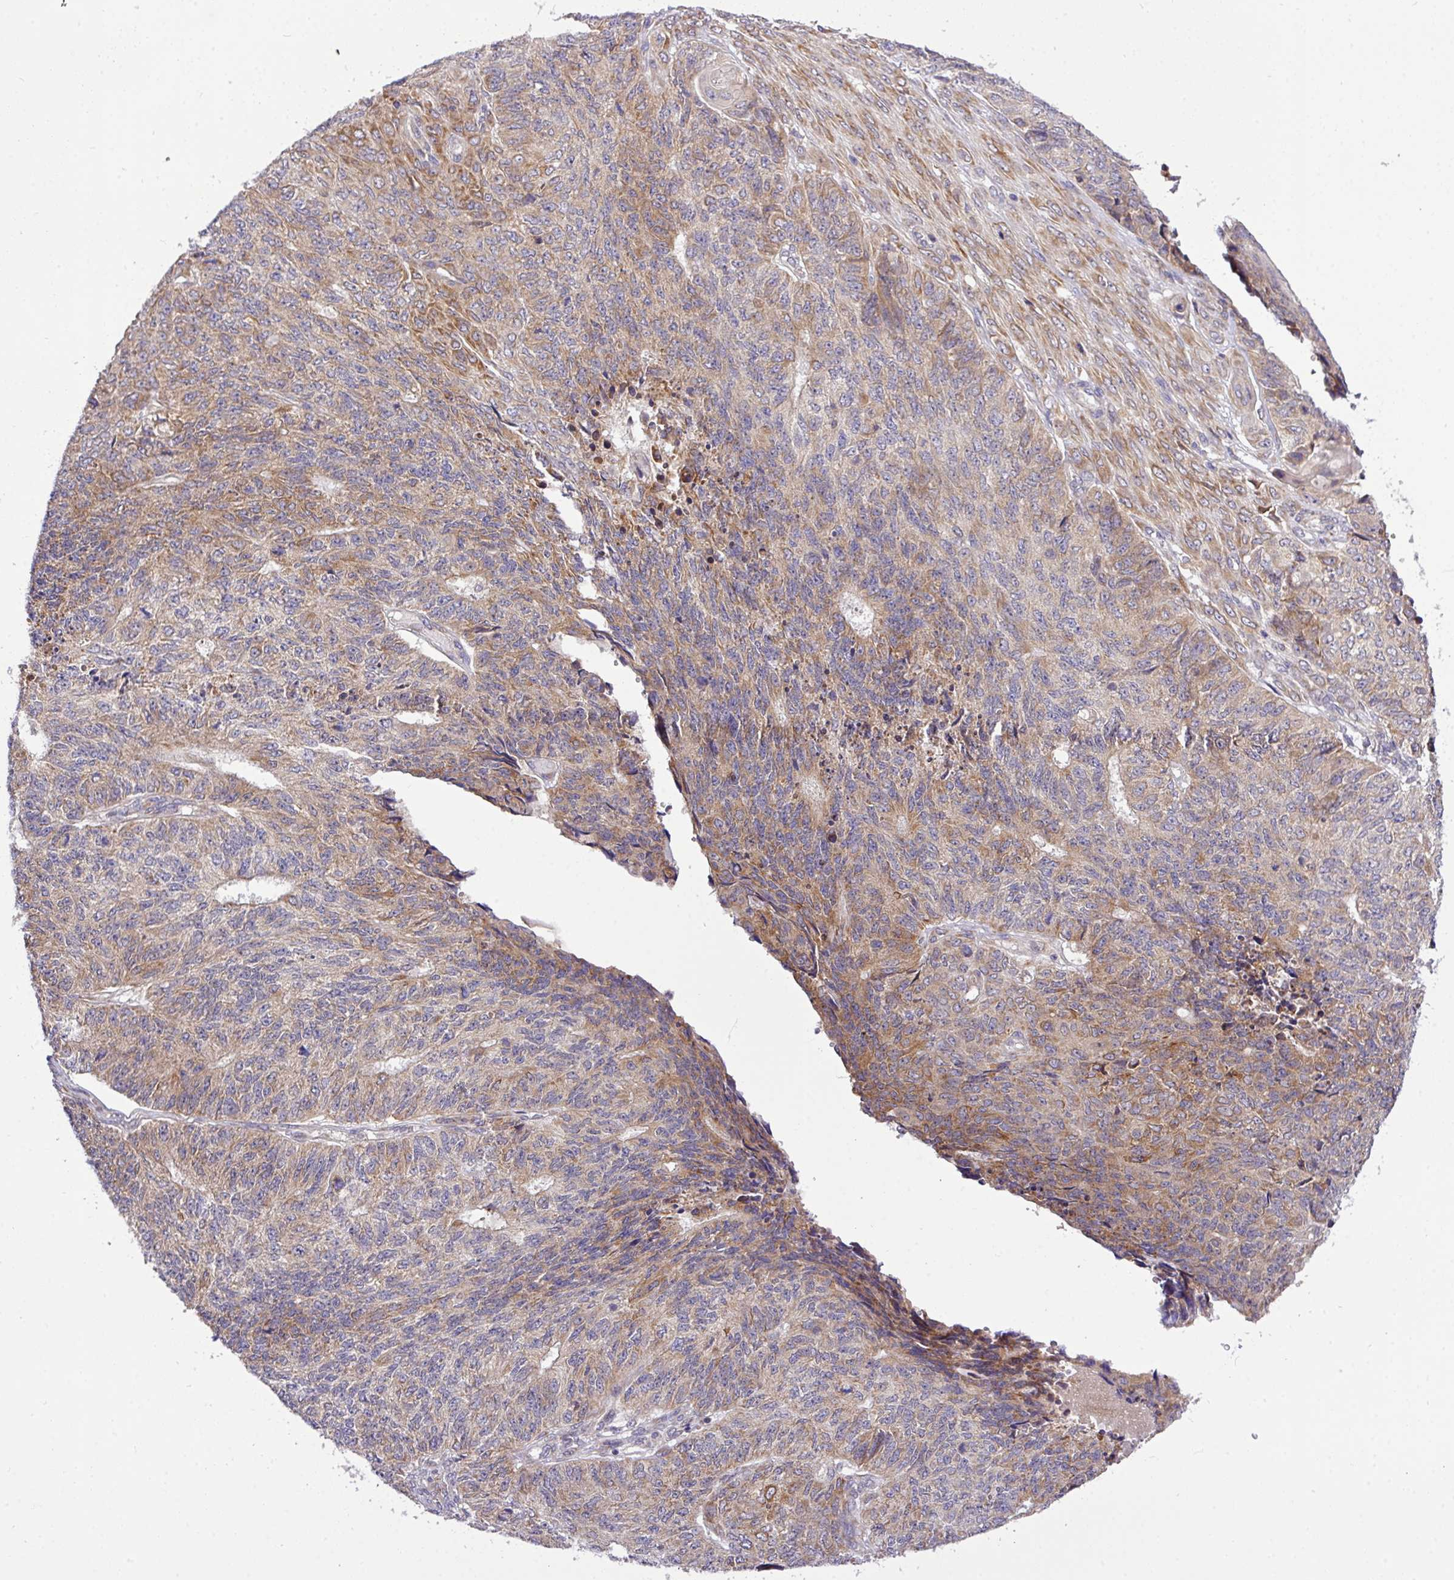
{"staining": {"intensity": "moderate", "quantity": ">75%", "location": "cytoplasmic/membranous"}, "tissue": "endometrial cancer", "cell_type": "Tumor cells", "image_type": "cancer", "snomed": [{"axis": "morphology", "description": "Adenocarcinoma, NOS"}, {"axis": "topography", "description": "Endometrium"}], "caption": "Endometrial adenocarcinoma stained with a protein marker reveals moderate staining in tumor cells.", "gene": "TM2D2", "patient": {"sex": "female", "age": 32}}